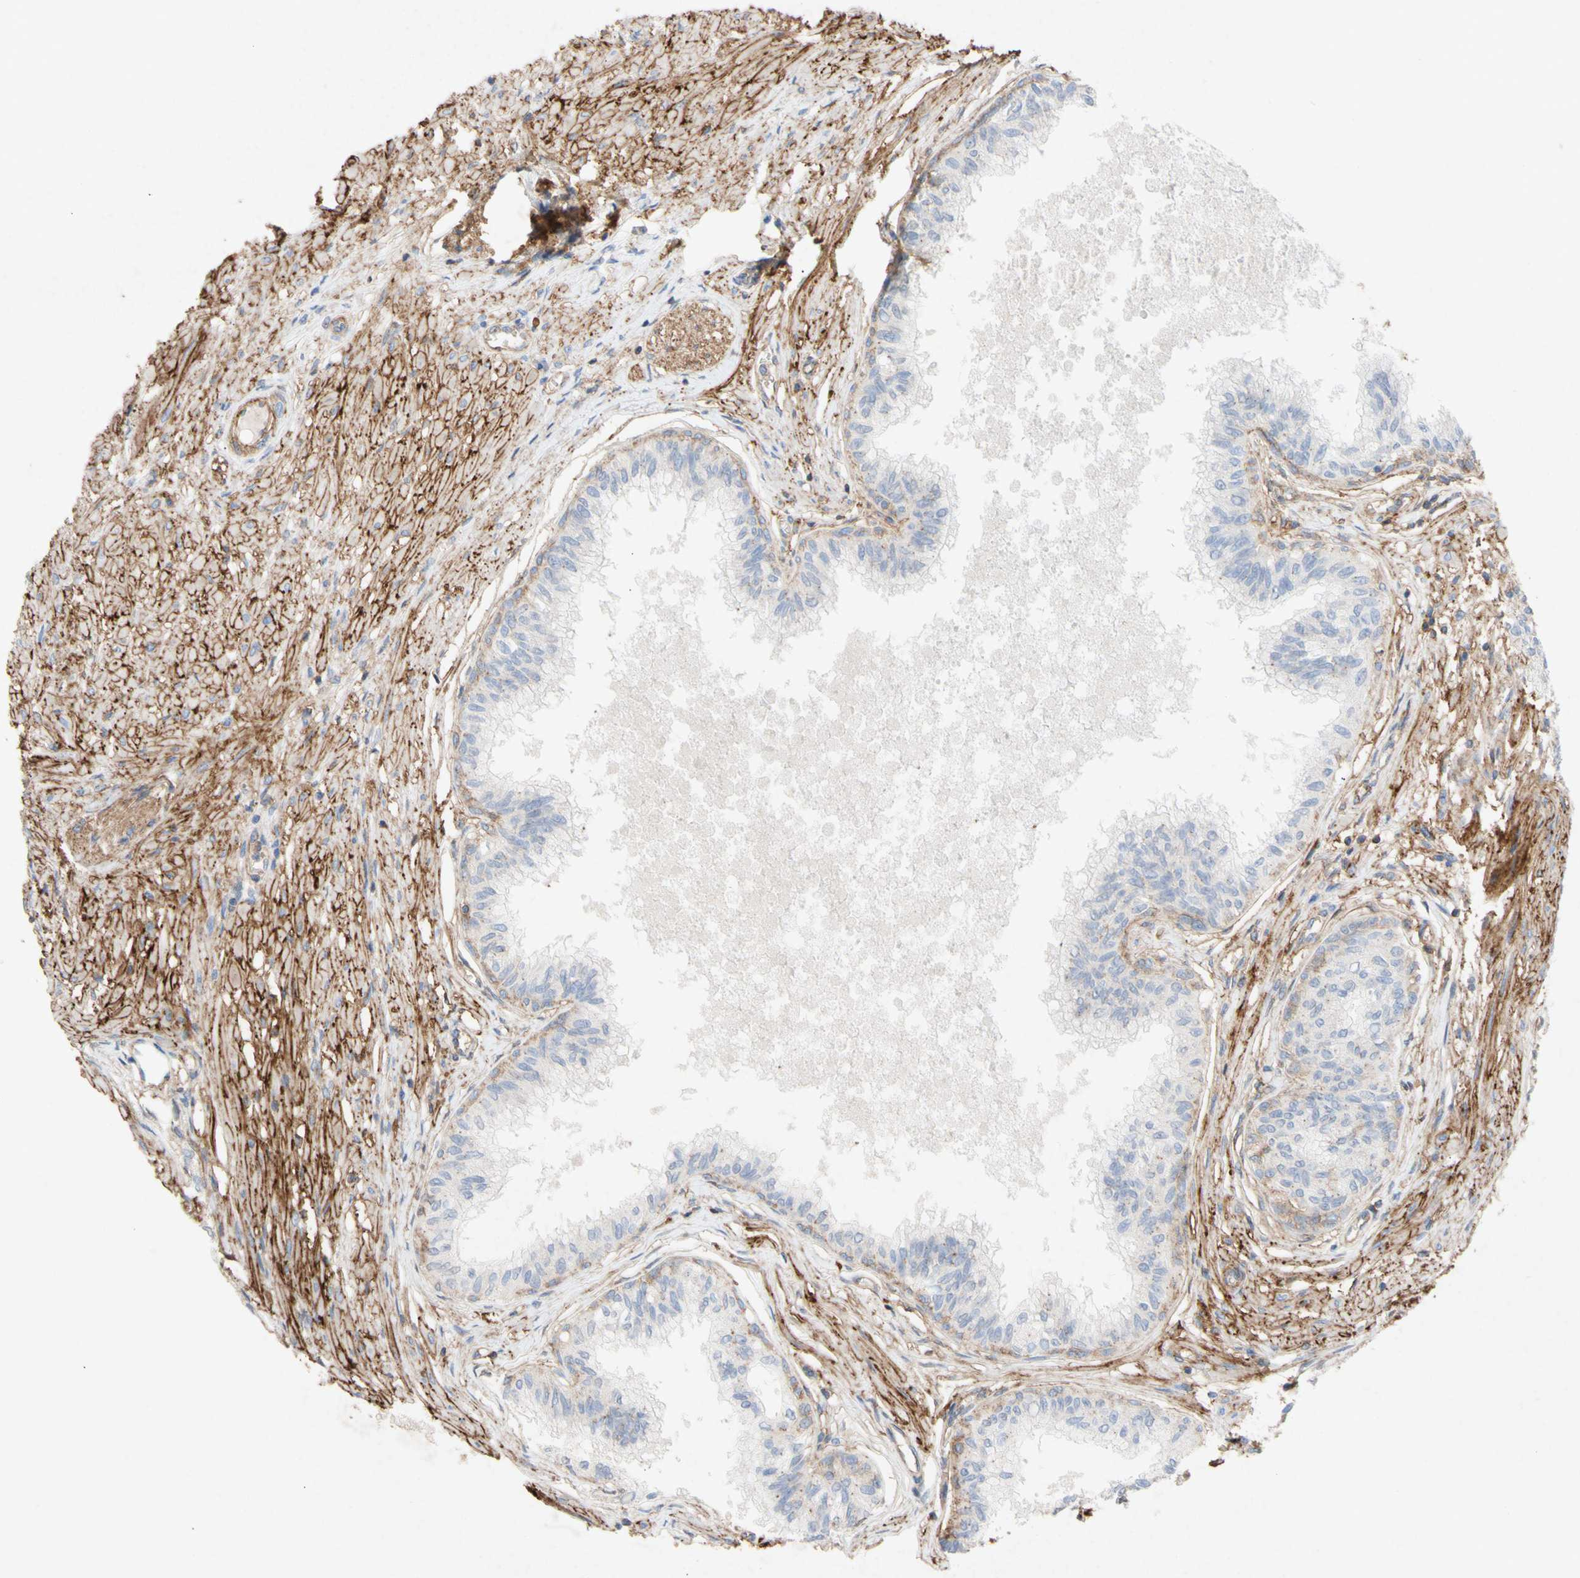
{"staining": {"intensity": "moderate", "quantity": "<25%", "location": "cytoplasmic/membranous"}, "tissue": "prostate", "cell_type": "Glandular cells", "image_type": "normal", "snomed": [{"axis": "morphology", "description": "Normal tissue, NOS"}, {"axis": "topography", "description": "Prostate"}, {"axis": "topography", "description": "Seminal veicle"}], "caption": "IHC (DAB) staining of normal prostate displays moderate cytoplasmic/membranous protein expression in approximately <25% of glandular cells.", "gene": "ATP2A3", "patient": {"sex": "male", "age": 60}}